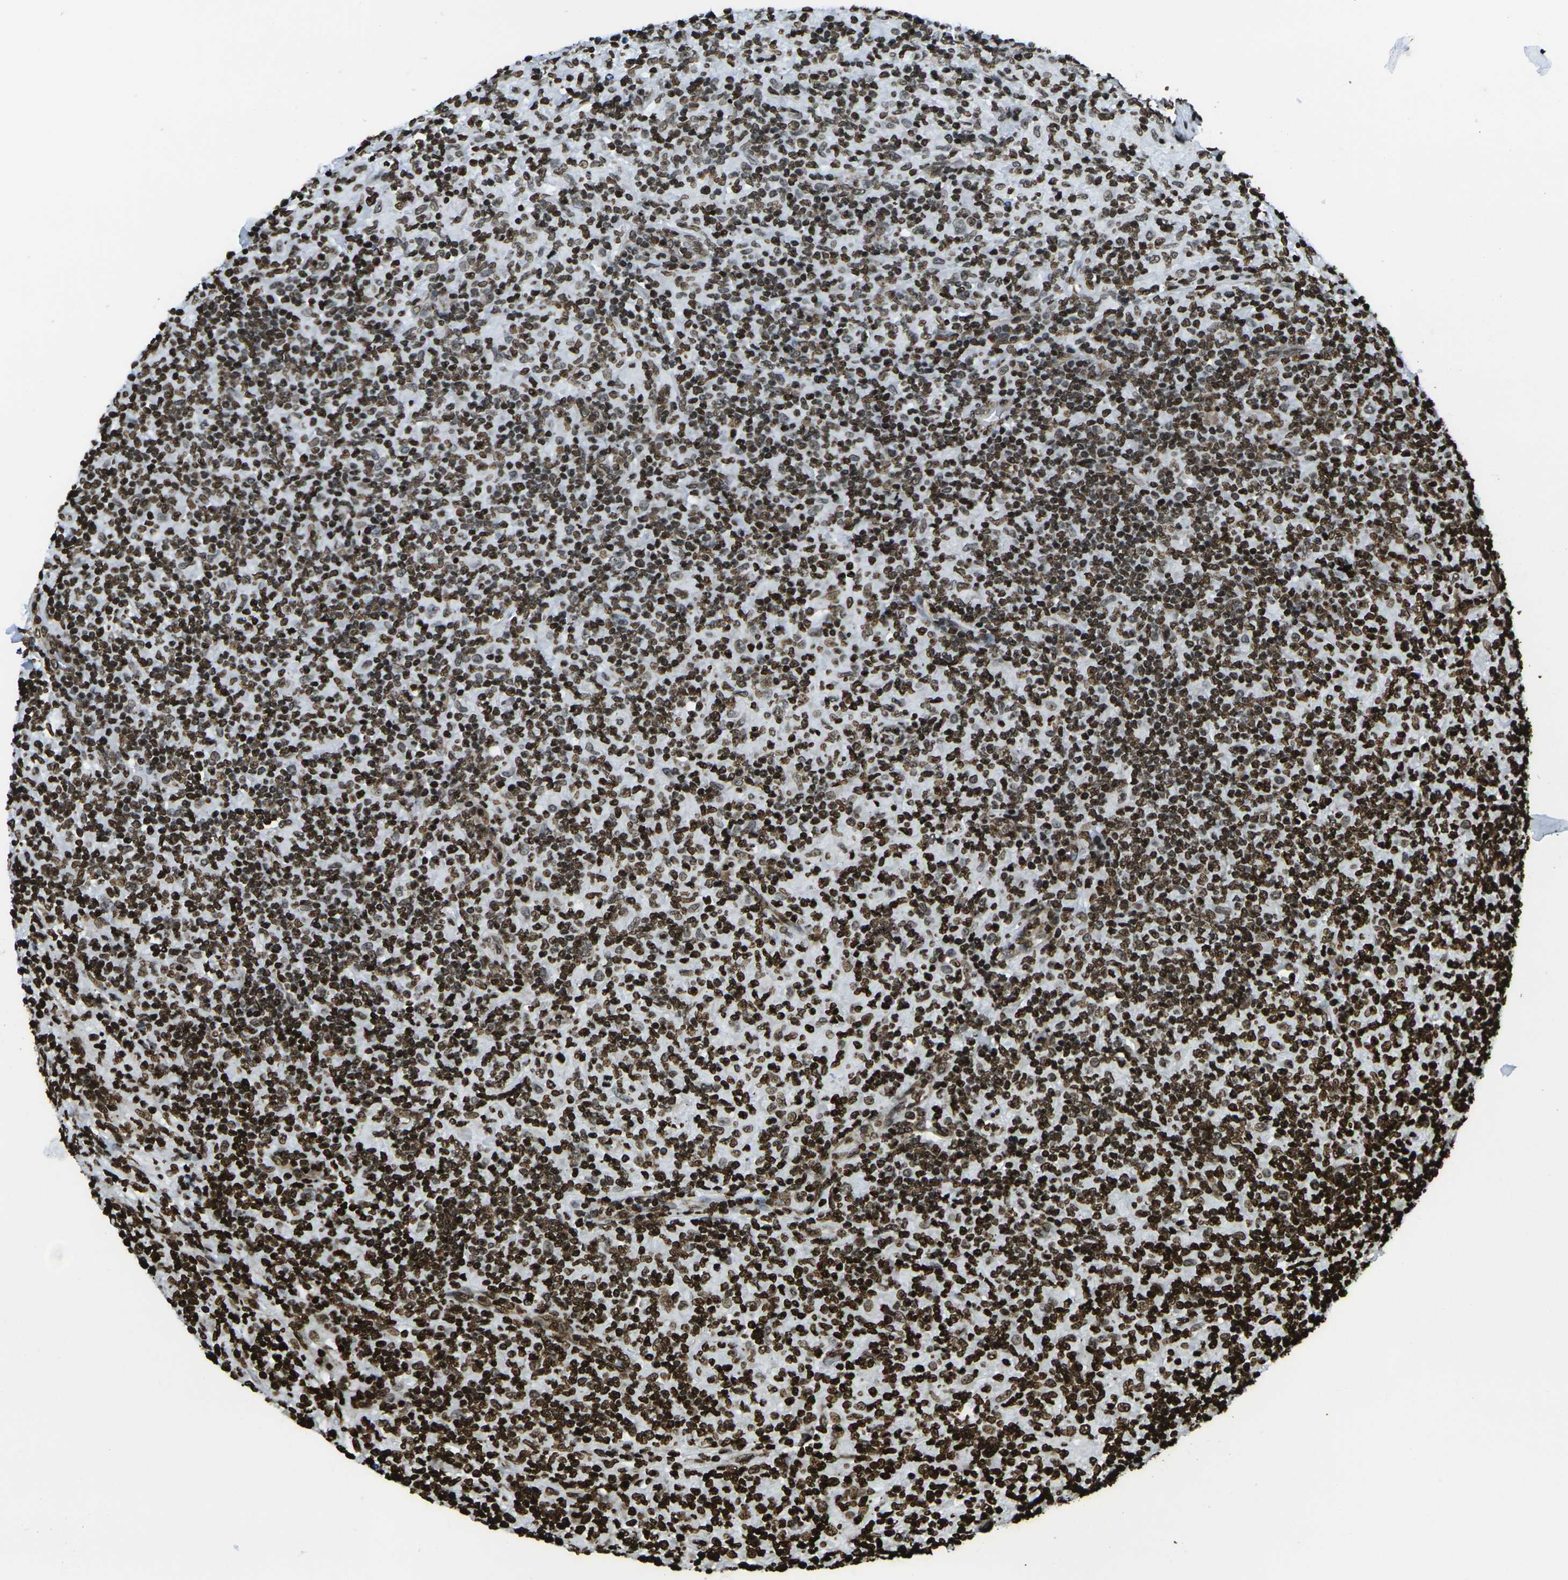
{"staining": {"intensity": "weak", "quantity": ">75%", "location": "nuclear"}, "tissue": "lymphoma", "cell_type": "Tumor cells", "image_type": "cancer", "snomed": [{"axis": "morphology", "description": "Hodgkin's disease, NOS"}, {"axis": "topography", "description": "Lymph node"}], "caption": "Protein staining exhibits weak nuclear positivity in about >75% of tumor cells in lymphoma.", "gene": "H1-2", "patient": {"sex": "male", "age": 70}}